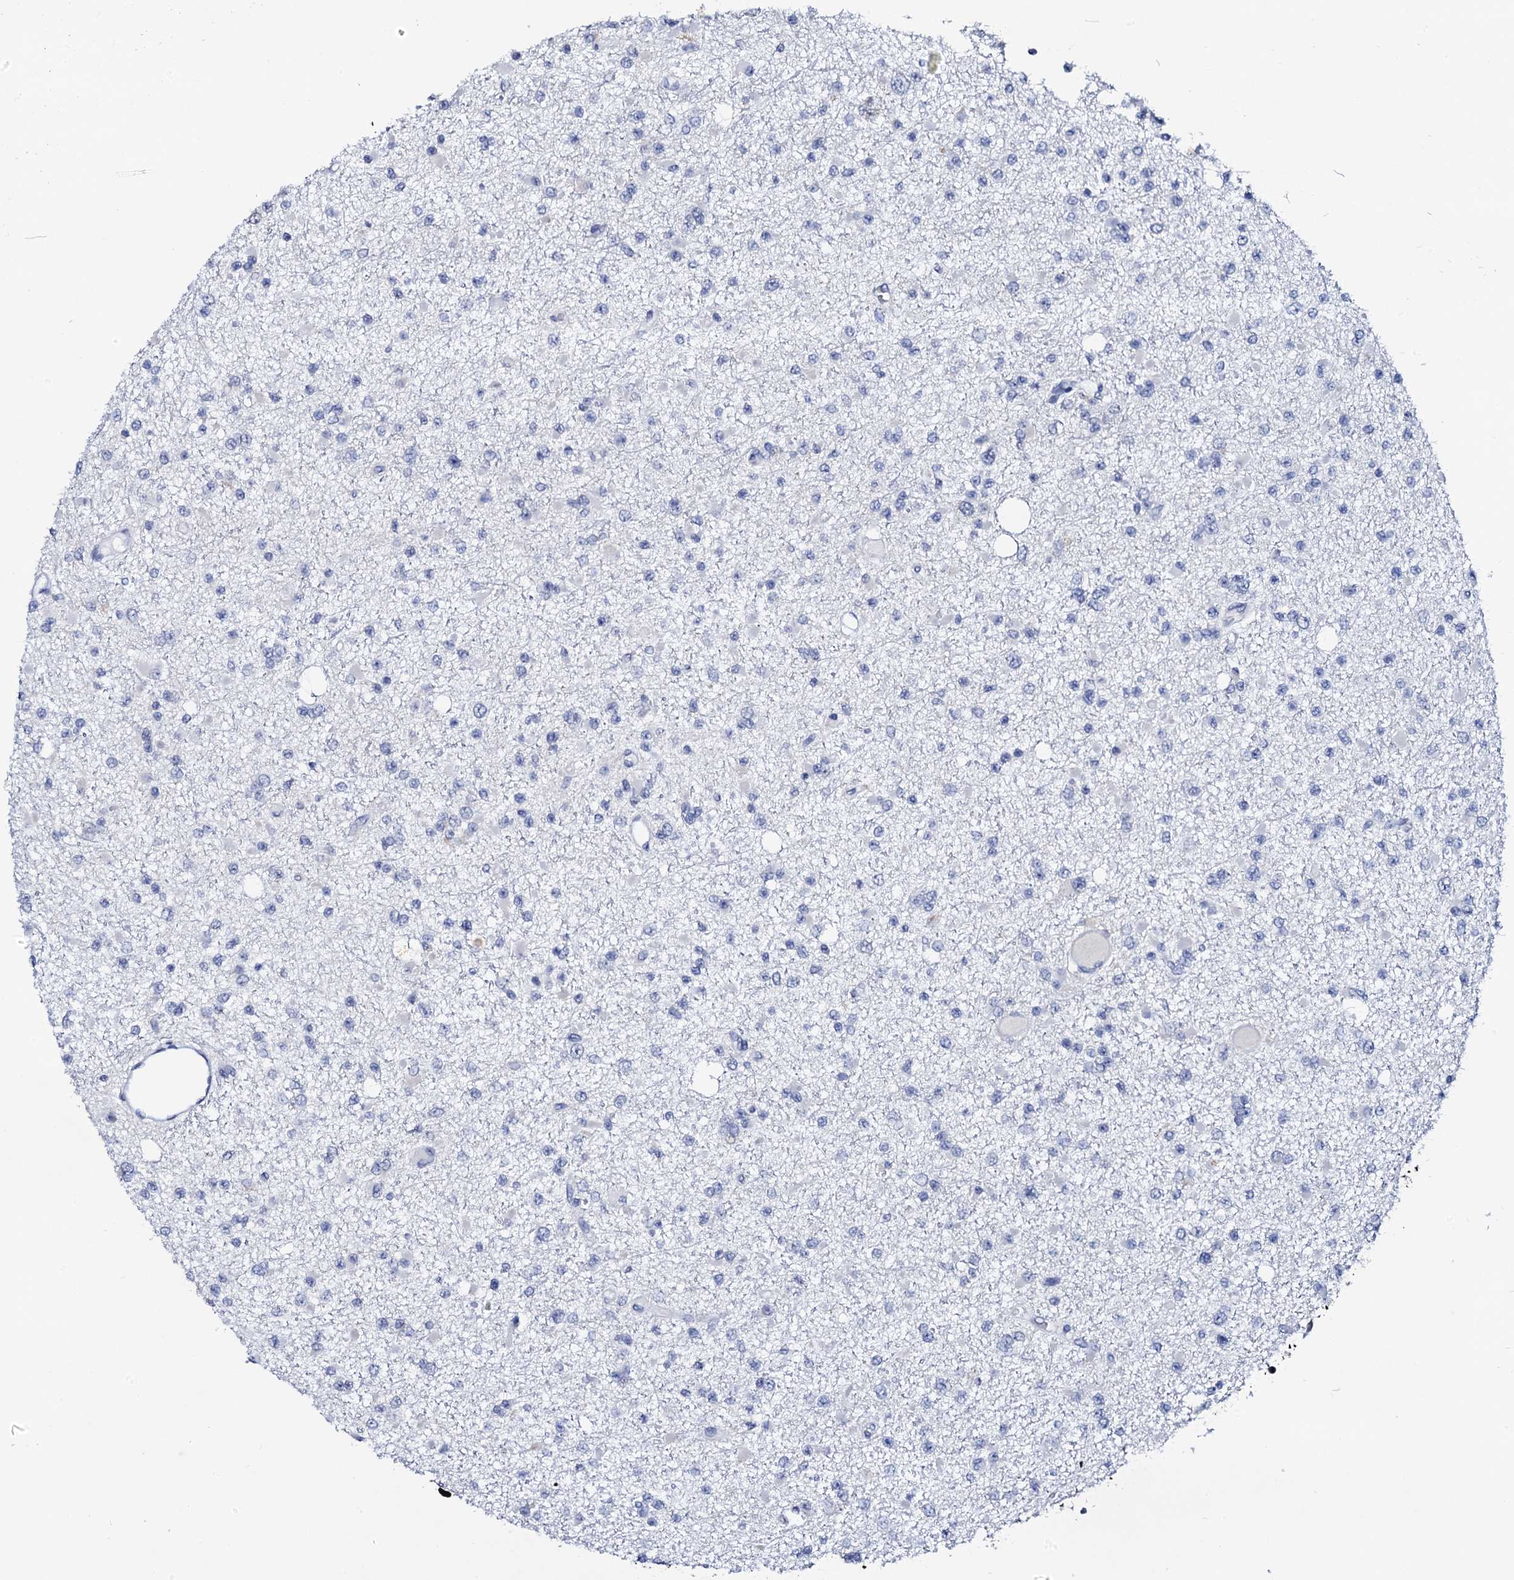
{"staining": {"intensity": "negative", "quantity": "none", "location": "none"}, "tissue": "glioma", "cell_type": "Tumor cells", "image_type": "cancer", "snomed": [{"axis": "morphology", "description": "Glioma, malignant, Low grade"}, {"axis": "topography", "description": "Brain"}], "caption": "The image displays no staining of tumor cells in malignant glioma (low-grade).", "gene": "SPATA19", "patient": {"sex": "female", "age": 22}}